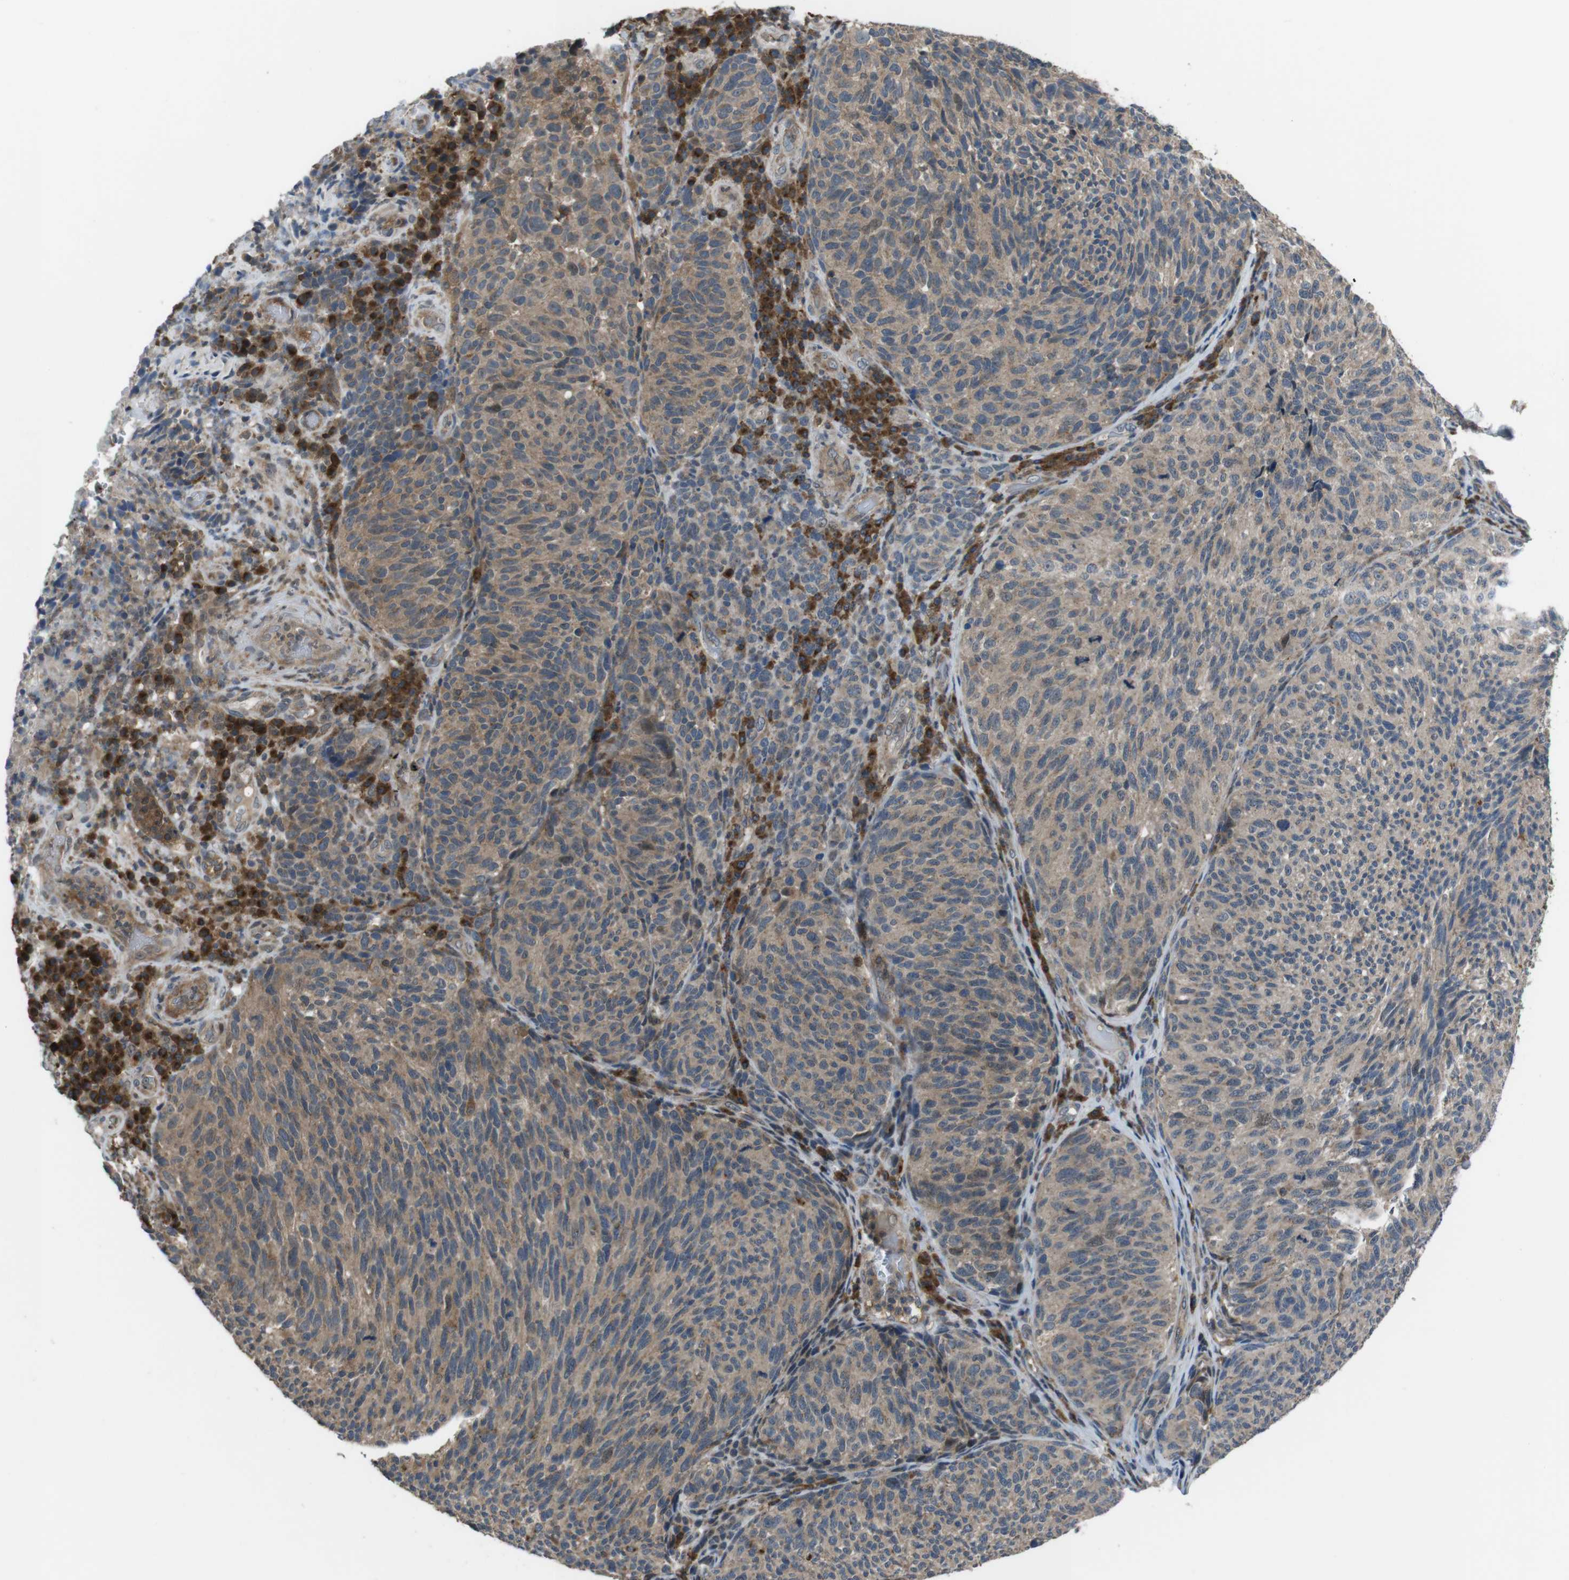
{"staining": {"intensity": "moderate", "quantity": ">75%", "location": "cytoplasmic/membranous"}, "tissue": "melanoma", "cell_type": "Tumor cells", "image_type": "cancer", "snomed": [{"axis": "morphology", "description": "Malignant melanoma, NOS"}, {"axis": "topography", "description": "Skin"}], "caption": "Protein expression analysis of malignant melanoma reveals moderate cytoplasmic/membranous staining in about >75% of tumor cells. Nuclei are stained in blue.", "gene": "SLC22A23", "patient": {"sex": "female", "age": 73}}